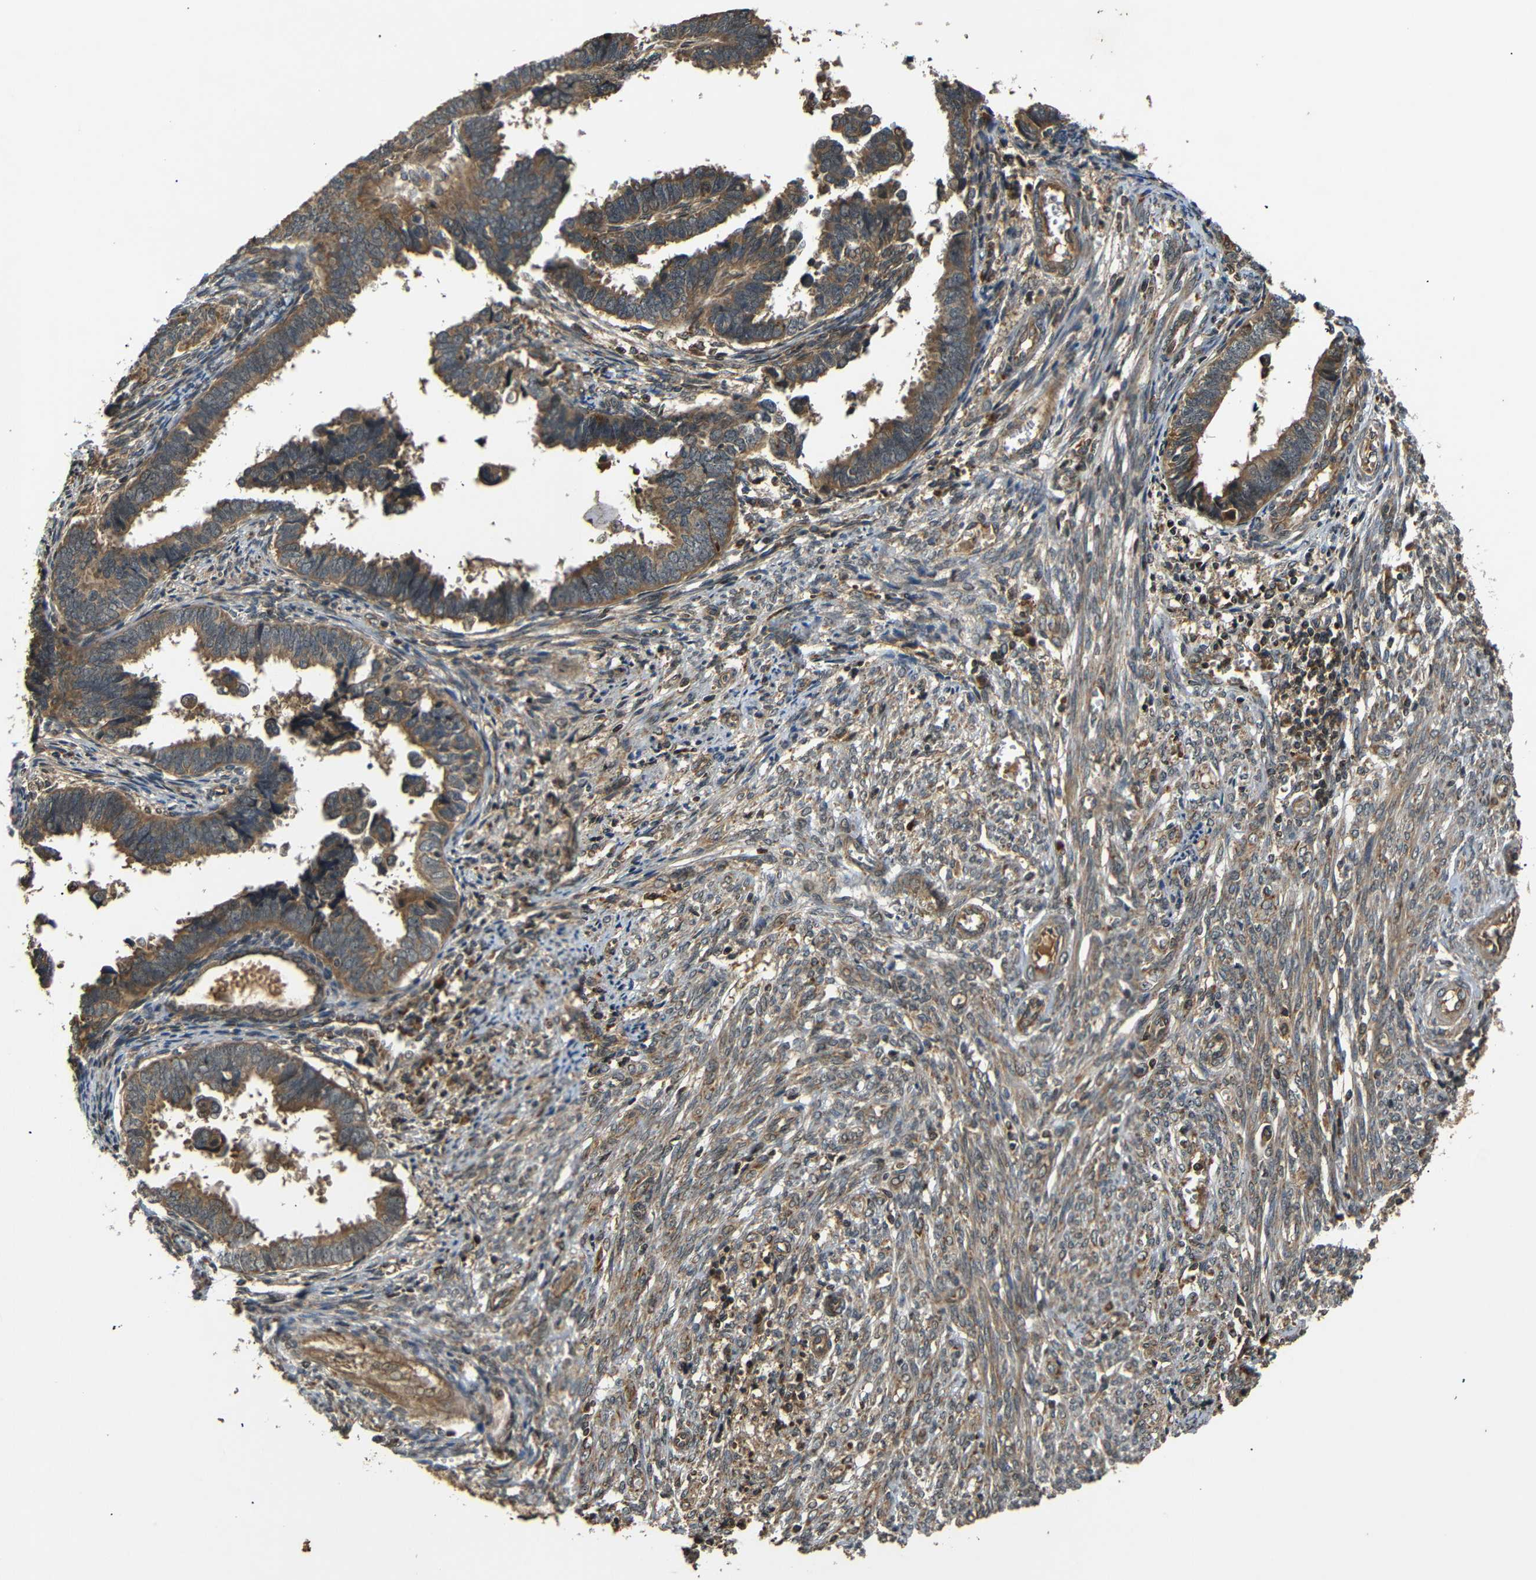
{"staining": {"intensity": "moderate", "quantity": ">75%", "location": "cytoplasmic/membranous"}, "tissue": "endometrial cancer", "cell_type": "Tumor cells", "image_type": "cancer", "snomed": [{"axis": "morphology", "description": "Adenocarcinoma, NOS"}, {"axis": "topography", "description": "Endometrium"}], "caption": "IHC staining of endometrial cancer (adenocarcinoma), which shows medium levels of moderate cytoplasmic/membranous staining in approximately >75% of tumor cells indicating moderate cytoplasmic/membranous protein positivity. The staining was performed using DAB (3,3'-diaminobenzidine) (brown) for protein detection and nuclei were counterstained in hematoxylin (blue).", "gene": "TANK", "patient": {"sex": "female", "age": 75}}